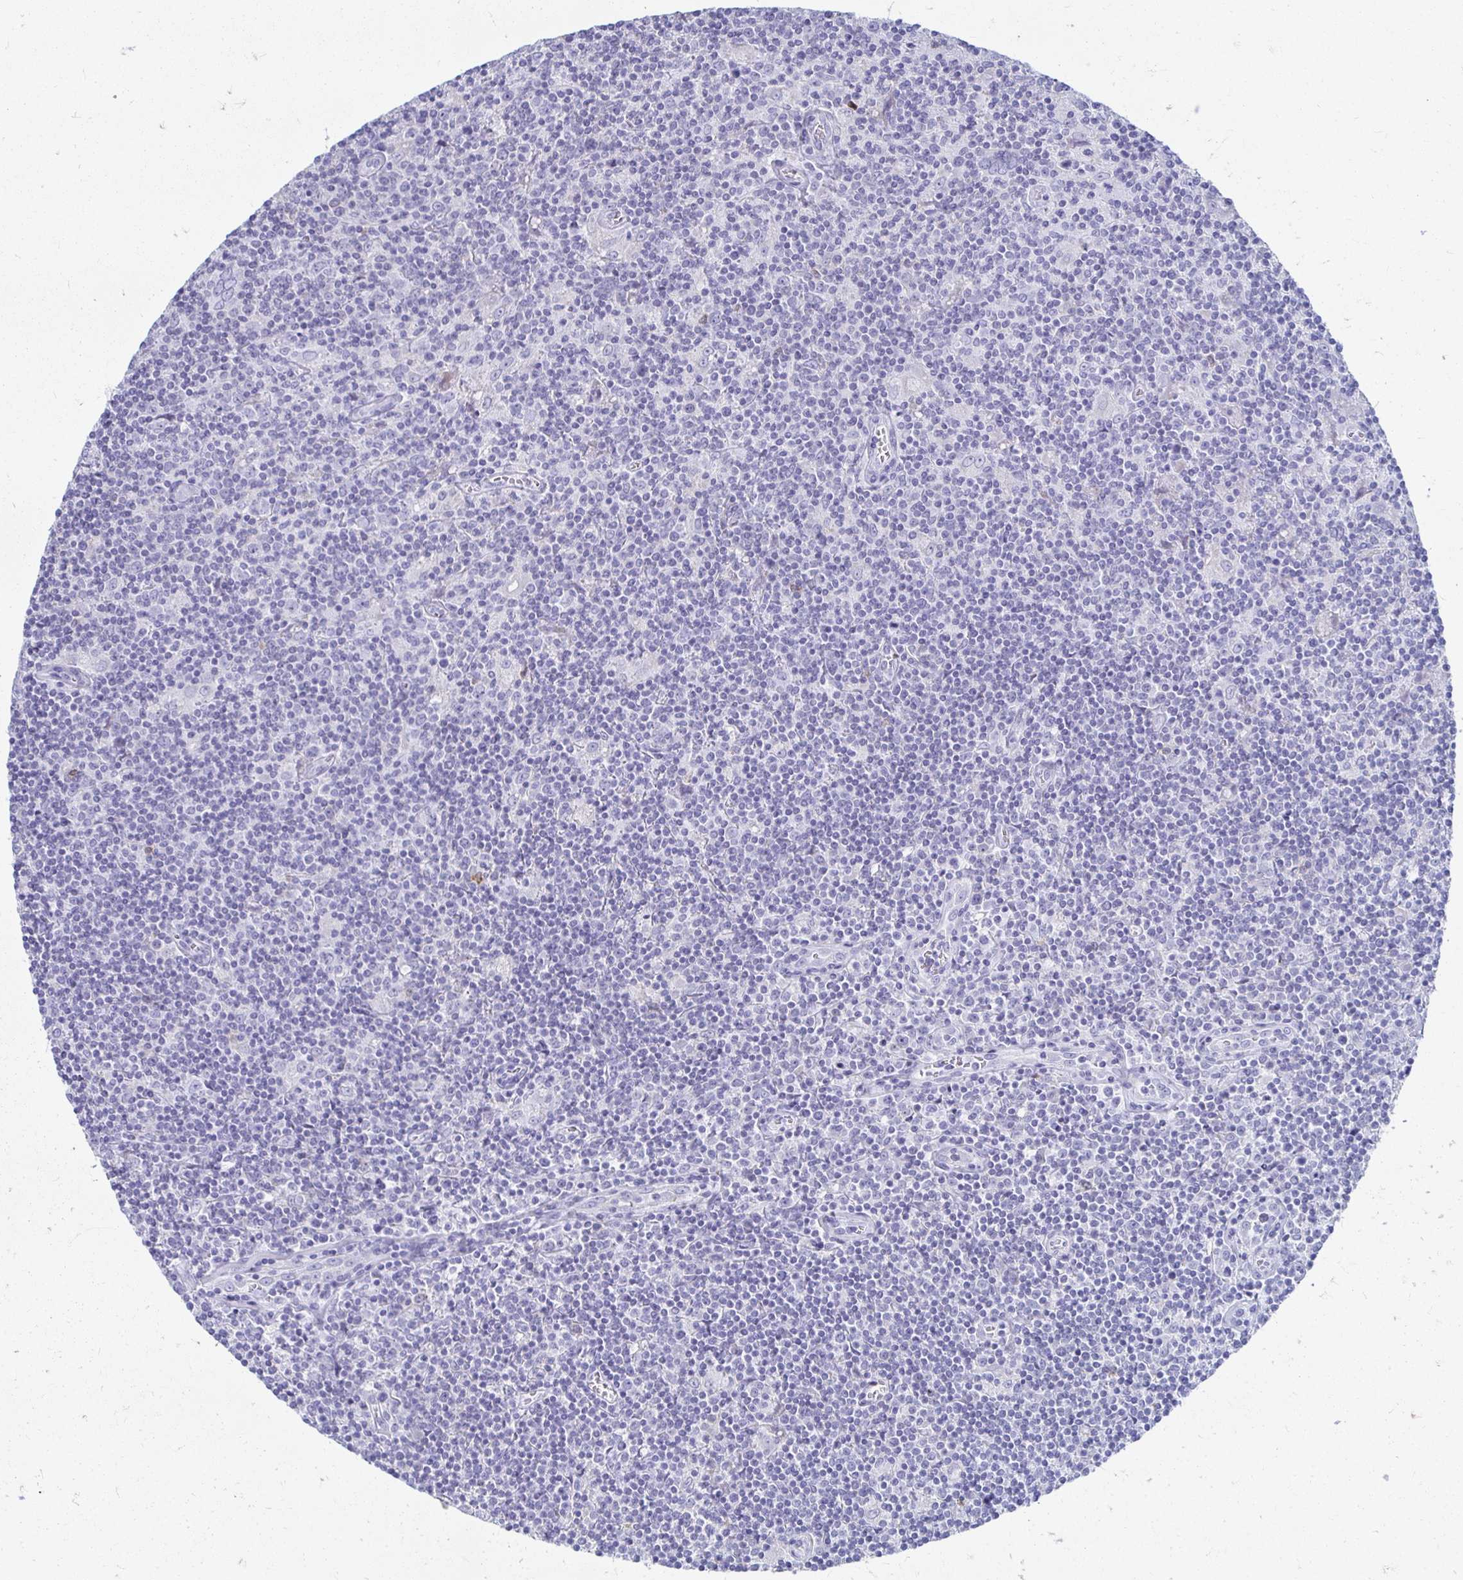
{"staining": {"intensity": "negative", "quantity": "none", "location": "none"}, "tissue": "lymphoma", "cell_type": "Tumor cells", "image_type": "cancer", "snomed": [{"axis": "morphology", "description": "Hodgkin's disease, NOS"}, {"axis": "topography", "description": "Lymph node"}], "caption": "The histopathology image reveals no significant expression in tumor cells of lymphoma.", "gene": "PEG10", "patient": {"sex": "male", "age": 40}}